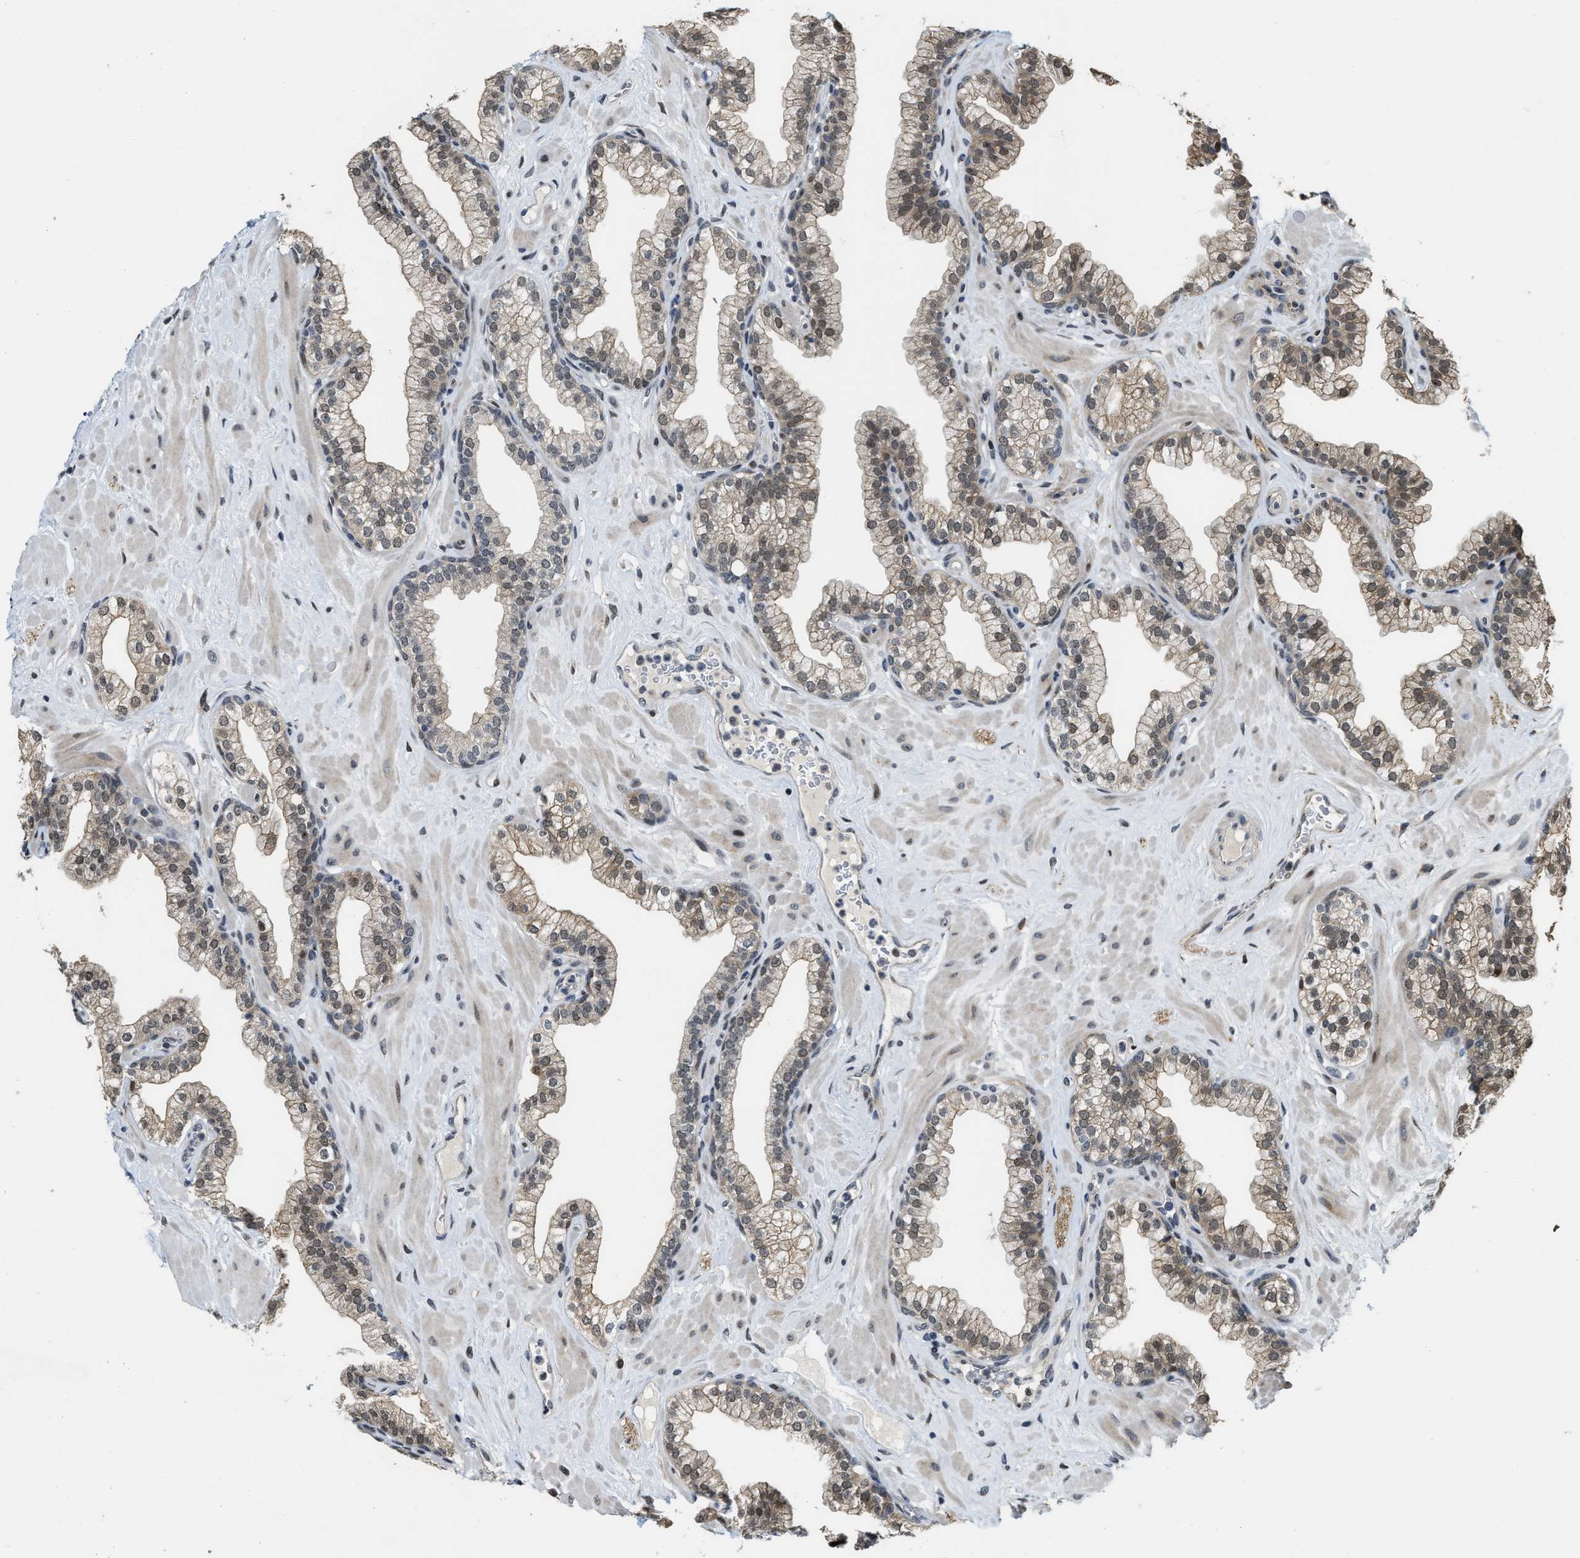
{"staining": {"intensity": "moderate", "quantity": ">75%", "location": "nuclear"}, "tissue": "prostate", "cell_type": "Glandular cells", "image_type": "normal", "snomed": [{"axis": "morphology", "description": "Normal tissue, NOS"}, {"axis": "morphology", "description": "Urothelial carcinoma, Low grade"}, {"axis": "topography", "description": "Urinary bladder"}, {"axis": "topography", "description": "Prostate"}], "caption": "This micrograph exhibits normal prostate stained with immunohistochemistry (IHC) to label a protein in brown. The nuclear of glandular cells show moderate positivity for the protein. Nuclei are counter-stained blue.", "gene": "SERTAD2", "patient": {"sex": "male", "age": 60}}